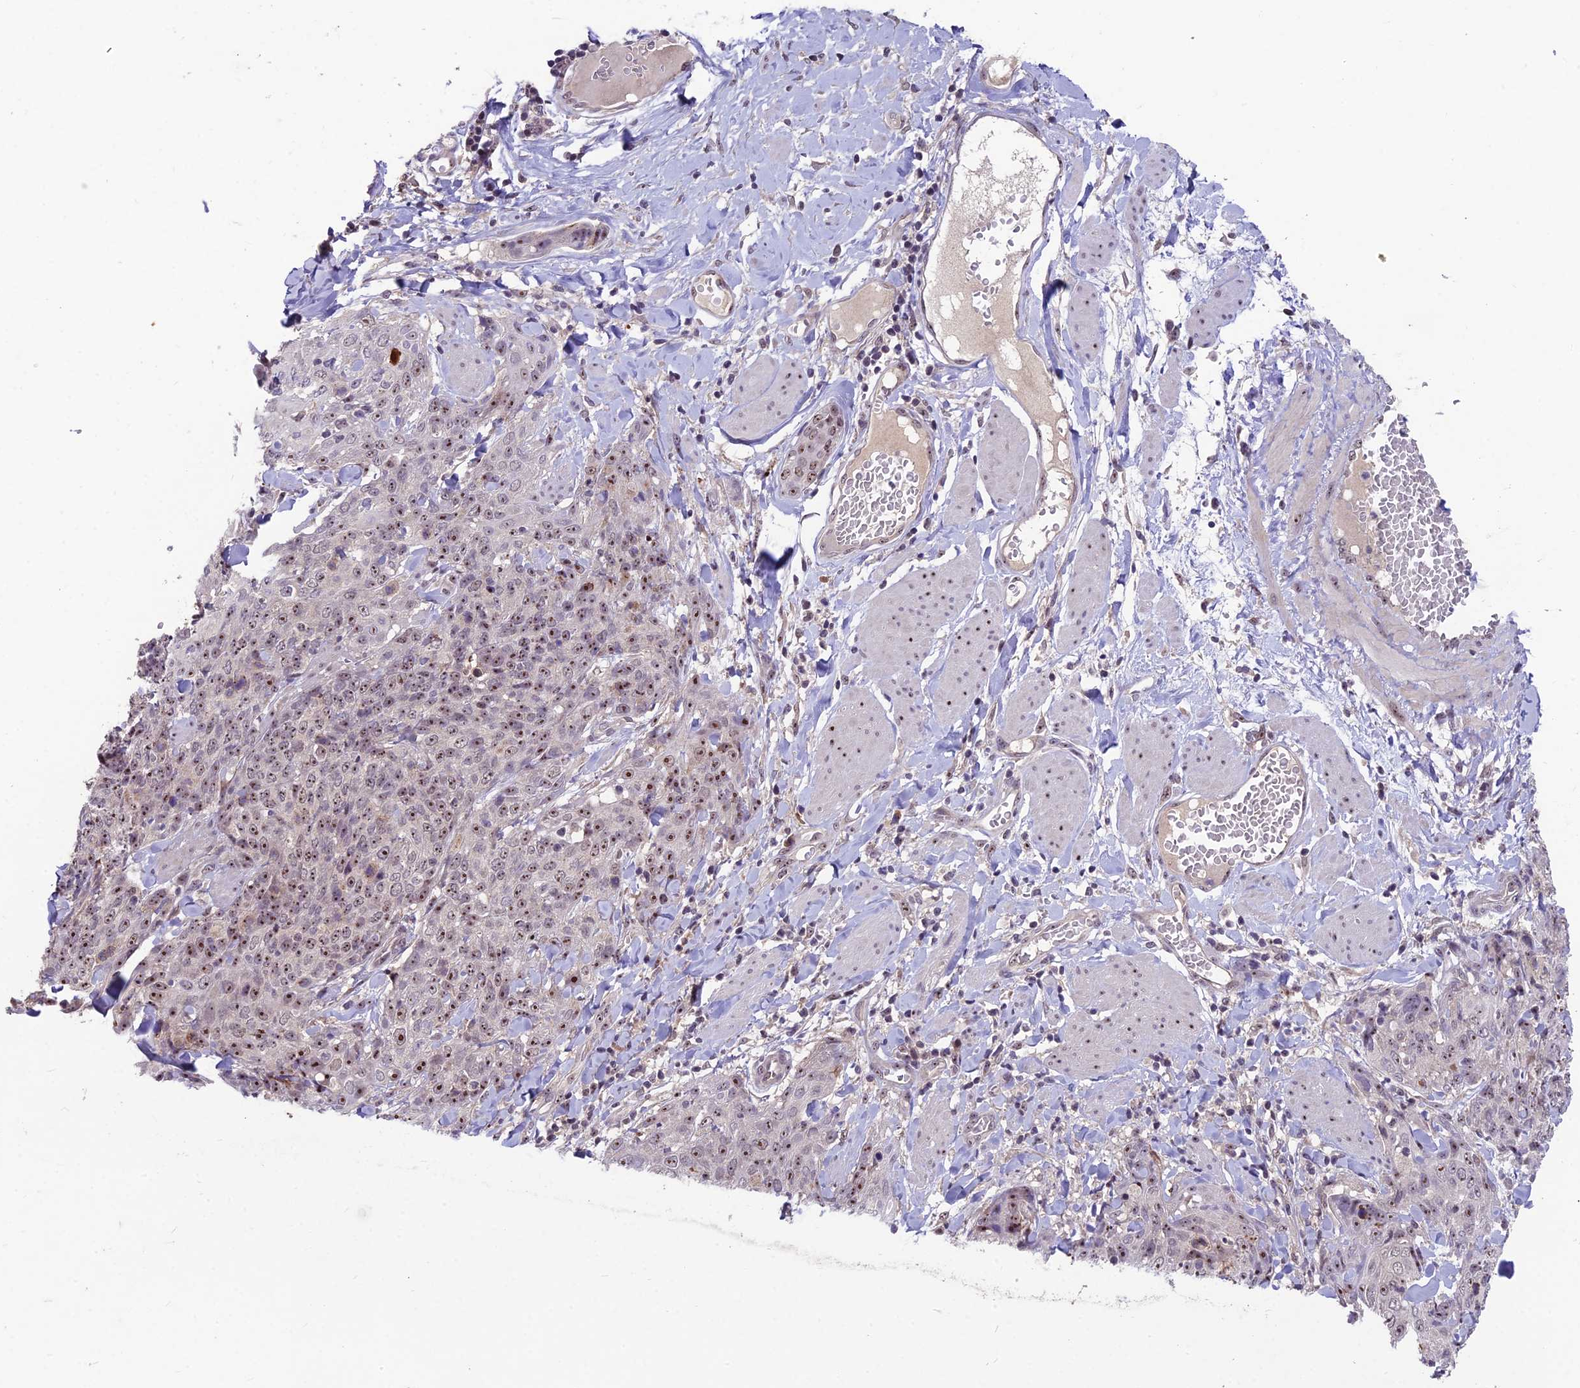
{"staining": {"intensity": "moderate", "quantity": ">75%", "location": "nuclear"}, "tissue": "skin cancer", "cell_type": "Tumor cells", "image_type": "cancer", "snomed": [{"axis": "morphology", "description": "Squamous cell carcinoma, NOS"}, {"axis": "topography", "description": "Skin"}, {"axis": "topography", "description": "Vulva"}], "caption": "This is an image of IHC staining of squamous cell carcinoma (skin), which shows moderate expression in the nuclear of tumor cells.", "gene": "ZNF333", "patient": {"sex": "female", "age": 85}}